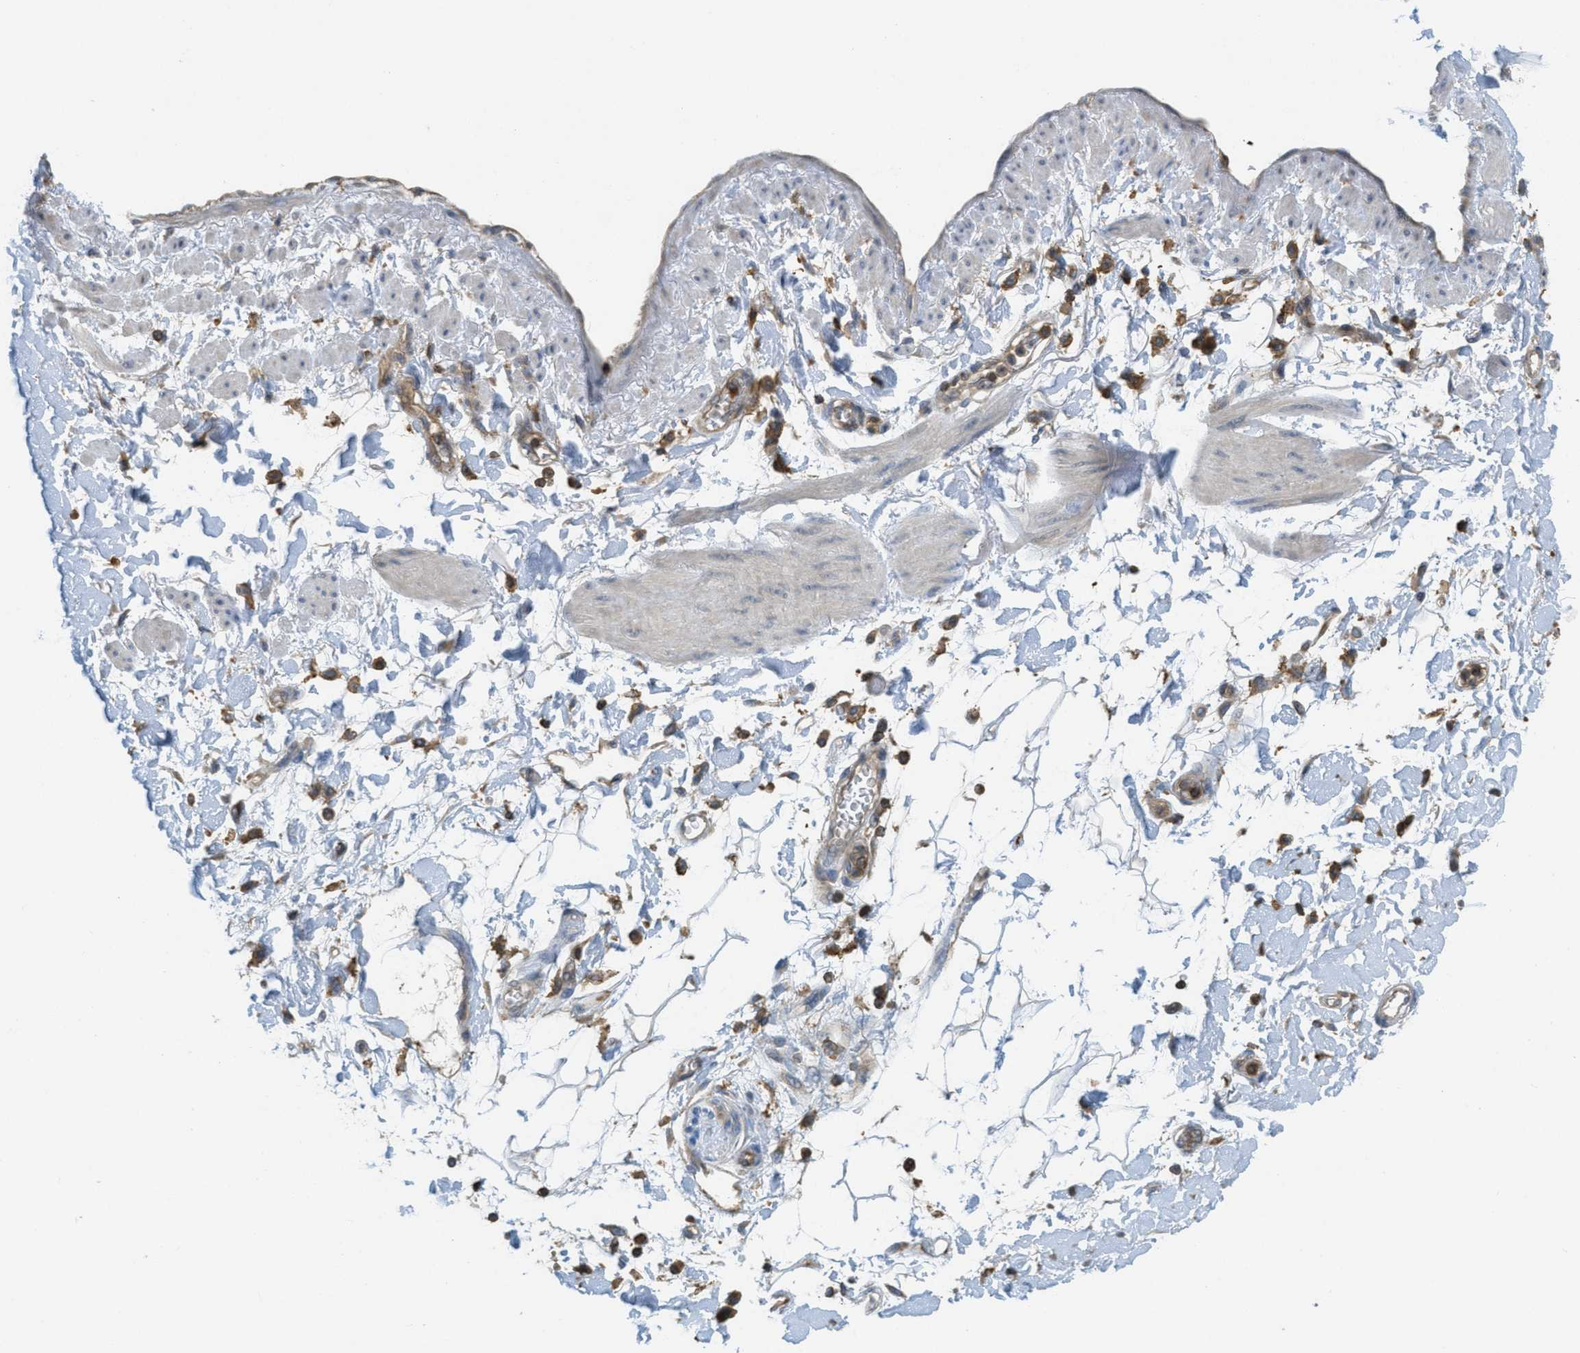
{"staining": {"intensity": "negative", "quantity": "none", "location": "none"}, "tissue": "adipose tissue", "cell_type": "Adipocytes", "image_type": "normal", "snomed": [{"axis": "morphology", "description": "Normal tissue, NOS"}, {"axis": "morphology", "description": "Adenocarcinoma, NOS"}, {"axis": "topography", "description": "Duodenum"}, {"axis": "topography", "description": "Peripheral nerve tissue"}], "caption": "The immunohistochemistry photomicrograph has no significant expression in adipocytes of adipose tissue. (Immunohistochemistry, brightfield microscopy, high magnification).", "gene": "GRIK2", "patient": {"sex": "female", "age": 60}}